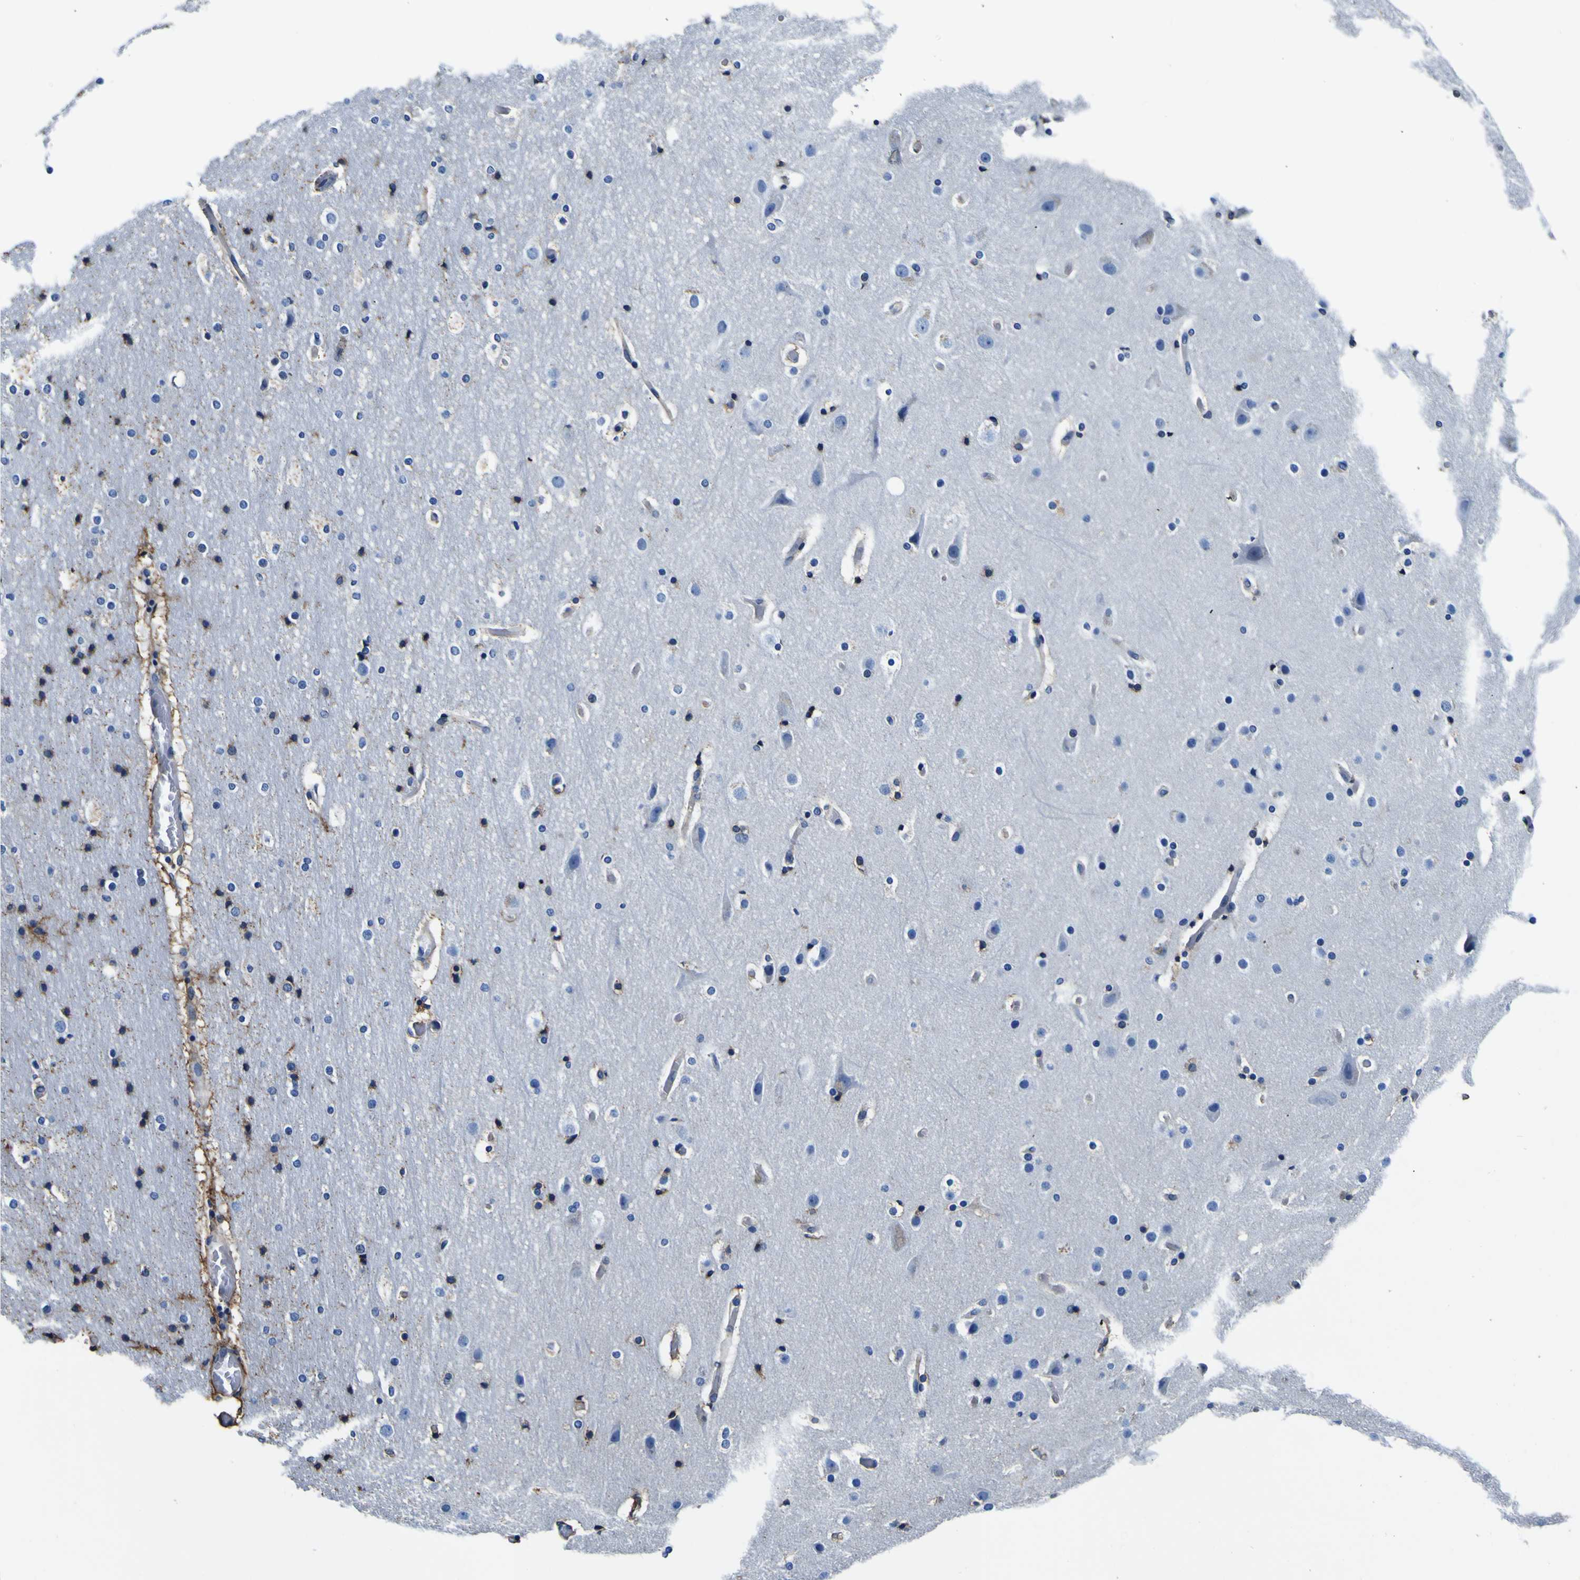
{"staining": {"intensity": "weak", "quantity": "25%-75%", "location": "cytoplasmic/membranous"}, "tissue": "cerebral cortex", "cell_type": "Endothelial cells", "image_type": "normal", "snomed": [{"axis": "morphology", "description": "Normal tissue, NOS"}, {"axis": "topography", "description": "Cerebral cortex"}], "caption": "High-magnification brightfield microscopy of unremarkable cerebral cortex stained with DAB (3,3'-diaminobenzidine) (brown) and counterstained with hematoxylin (blue). endothelial cells exhibit weak cytoplasmic/membranous expression is identified in about25%-75% of cells.", "gene": "PXDN", "patient": {"sex": "male", "age": 57}}